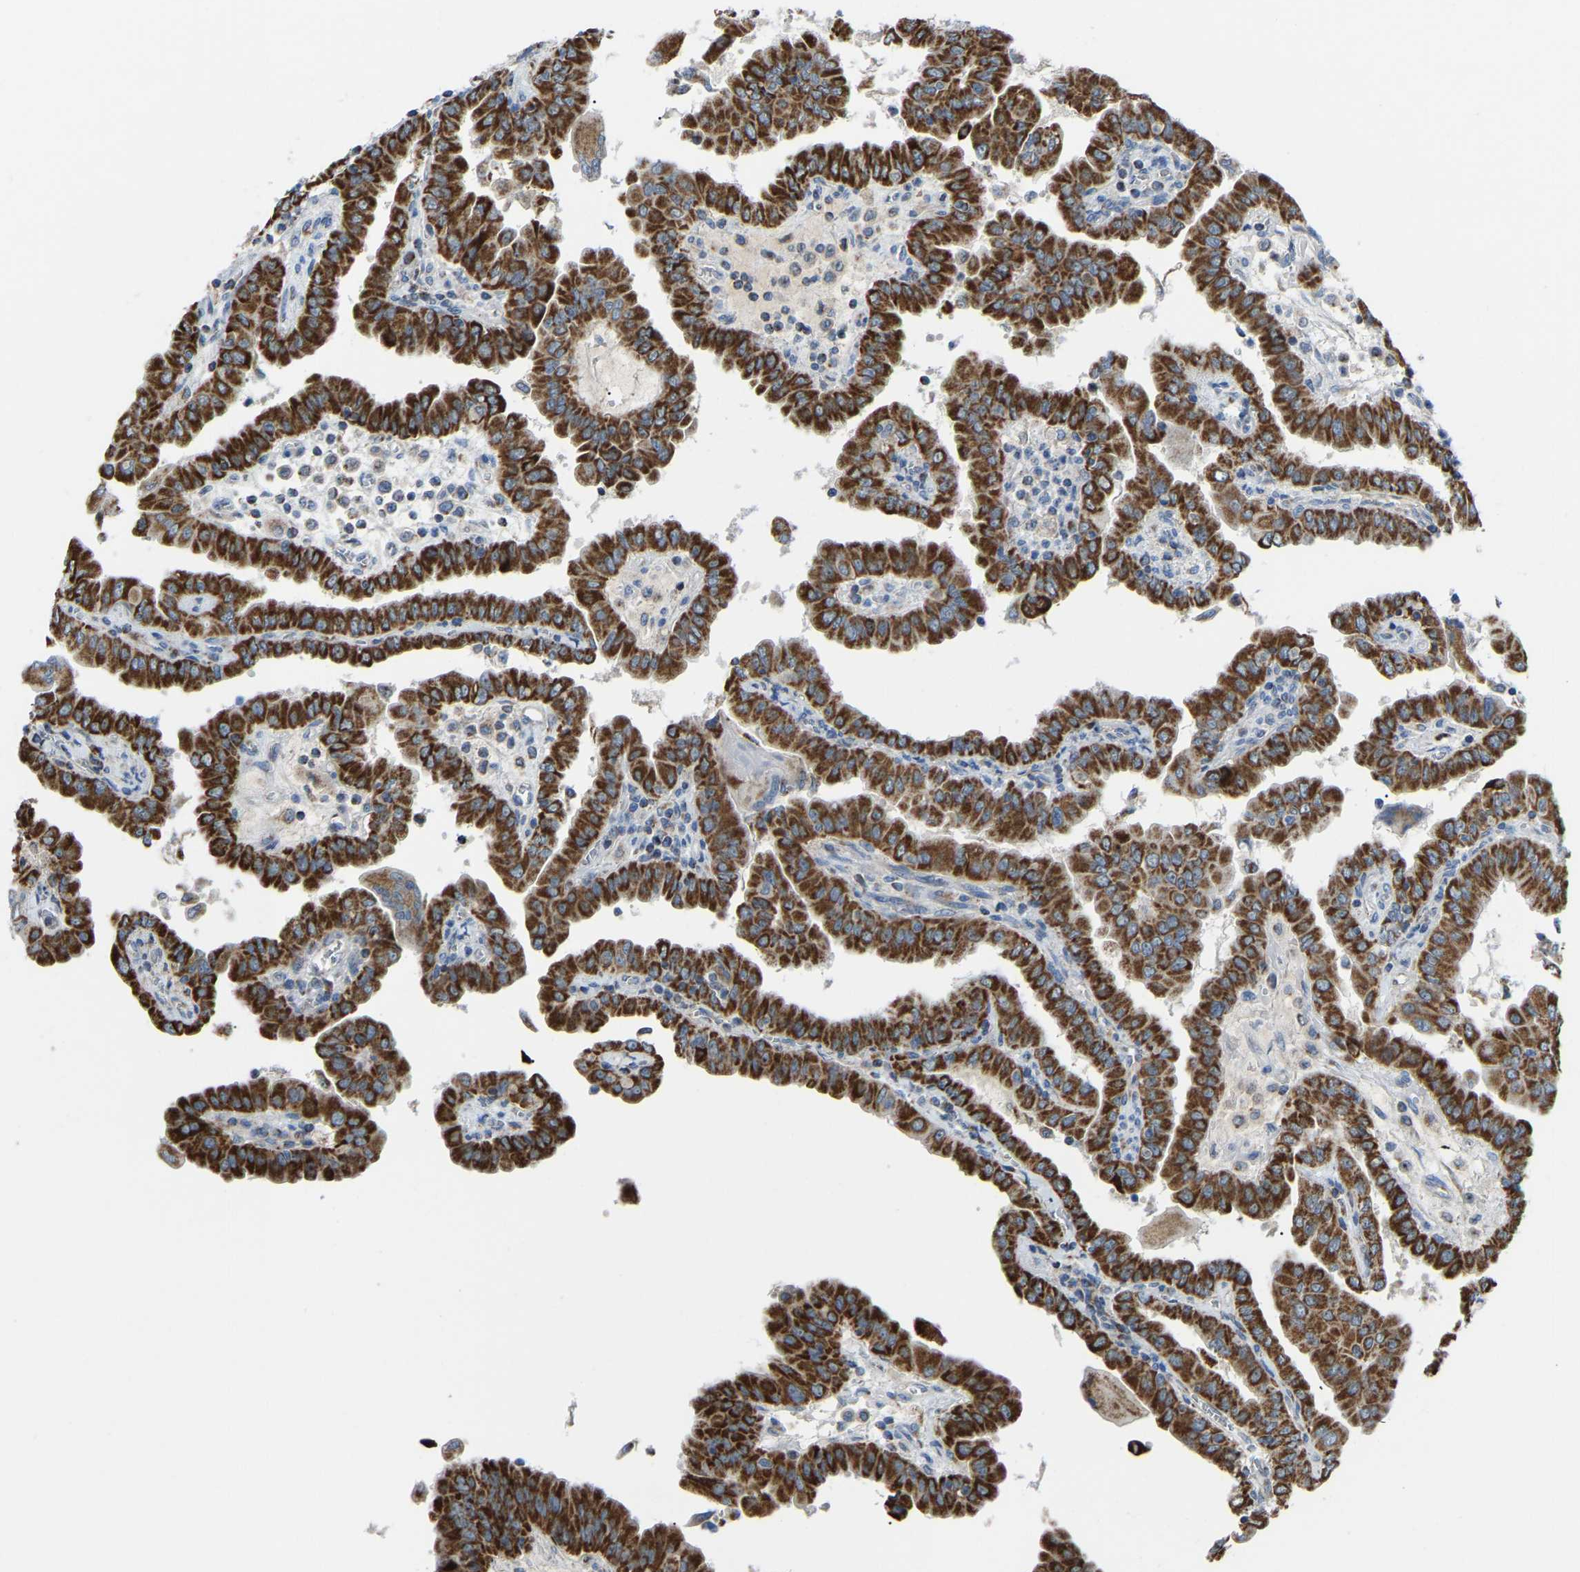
{"staining": {"intensity": "strong", "quantity": ">75%", "location": "cytoplasmic/membranous"}, "tissue": "thyroid cancer", "cell_type": "Tumor cells", "image_type": "cancer", "snomed": [{"axis": "morphology", "description": "Papillary adenocarcinoma, NOS"}, {"axis": "topography", "description": "Thyroid gland"}], "caption": "Protein staining of thyroid papillary adenocarcinoma tissue demonstrates strong cytoplasmic/membranous expression in approximately >75% of tumor cells. (Stains: DAB (3,3'-diaminobenzidine) in brown, nuclei in blue, Microscopy: brightfield microscopy at high magnification).", "gene": "CANT1", "patient": {"sex": "male", "age": 33}}